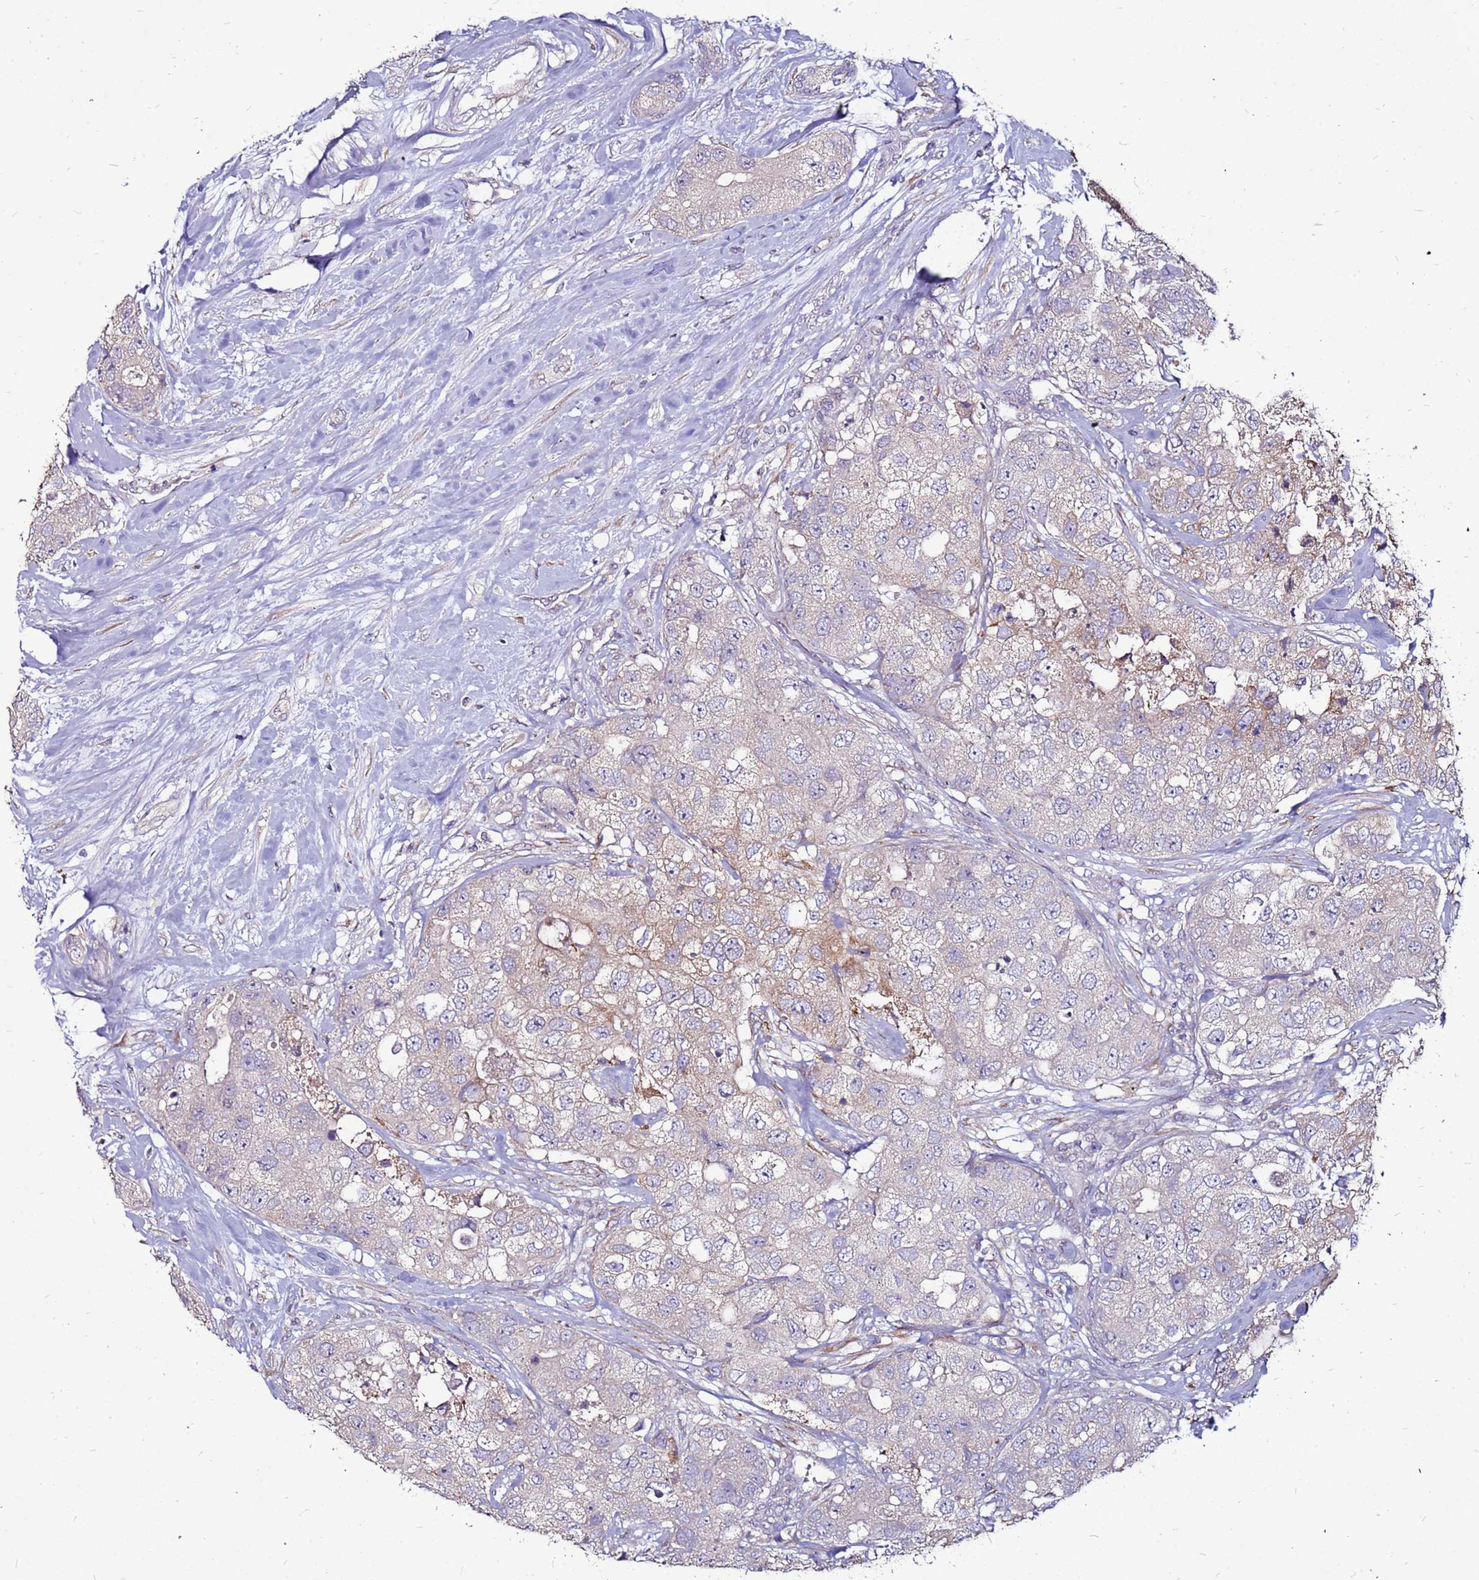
{"staining": {"intensity": "weak", "quantity": "<25%", "location": "cytoplasmic/membranous"}, "tissue": "breast cancer", "cell_type": "Tumor cells", "image_type": "cancer", "snomed": [{"axis": "morphology", "description": "Duct carcinoma"}, {"axis": "topography", "description": "Breast"}], "caption": "Intraductal carcinoma (breast) was stained to show a protein in brown. There is no significant expression in tumor cells. (DAB IHC, high magnification).", "gene": "SLC44A3", "patient": {"sex": "female", "age": 62}}